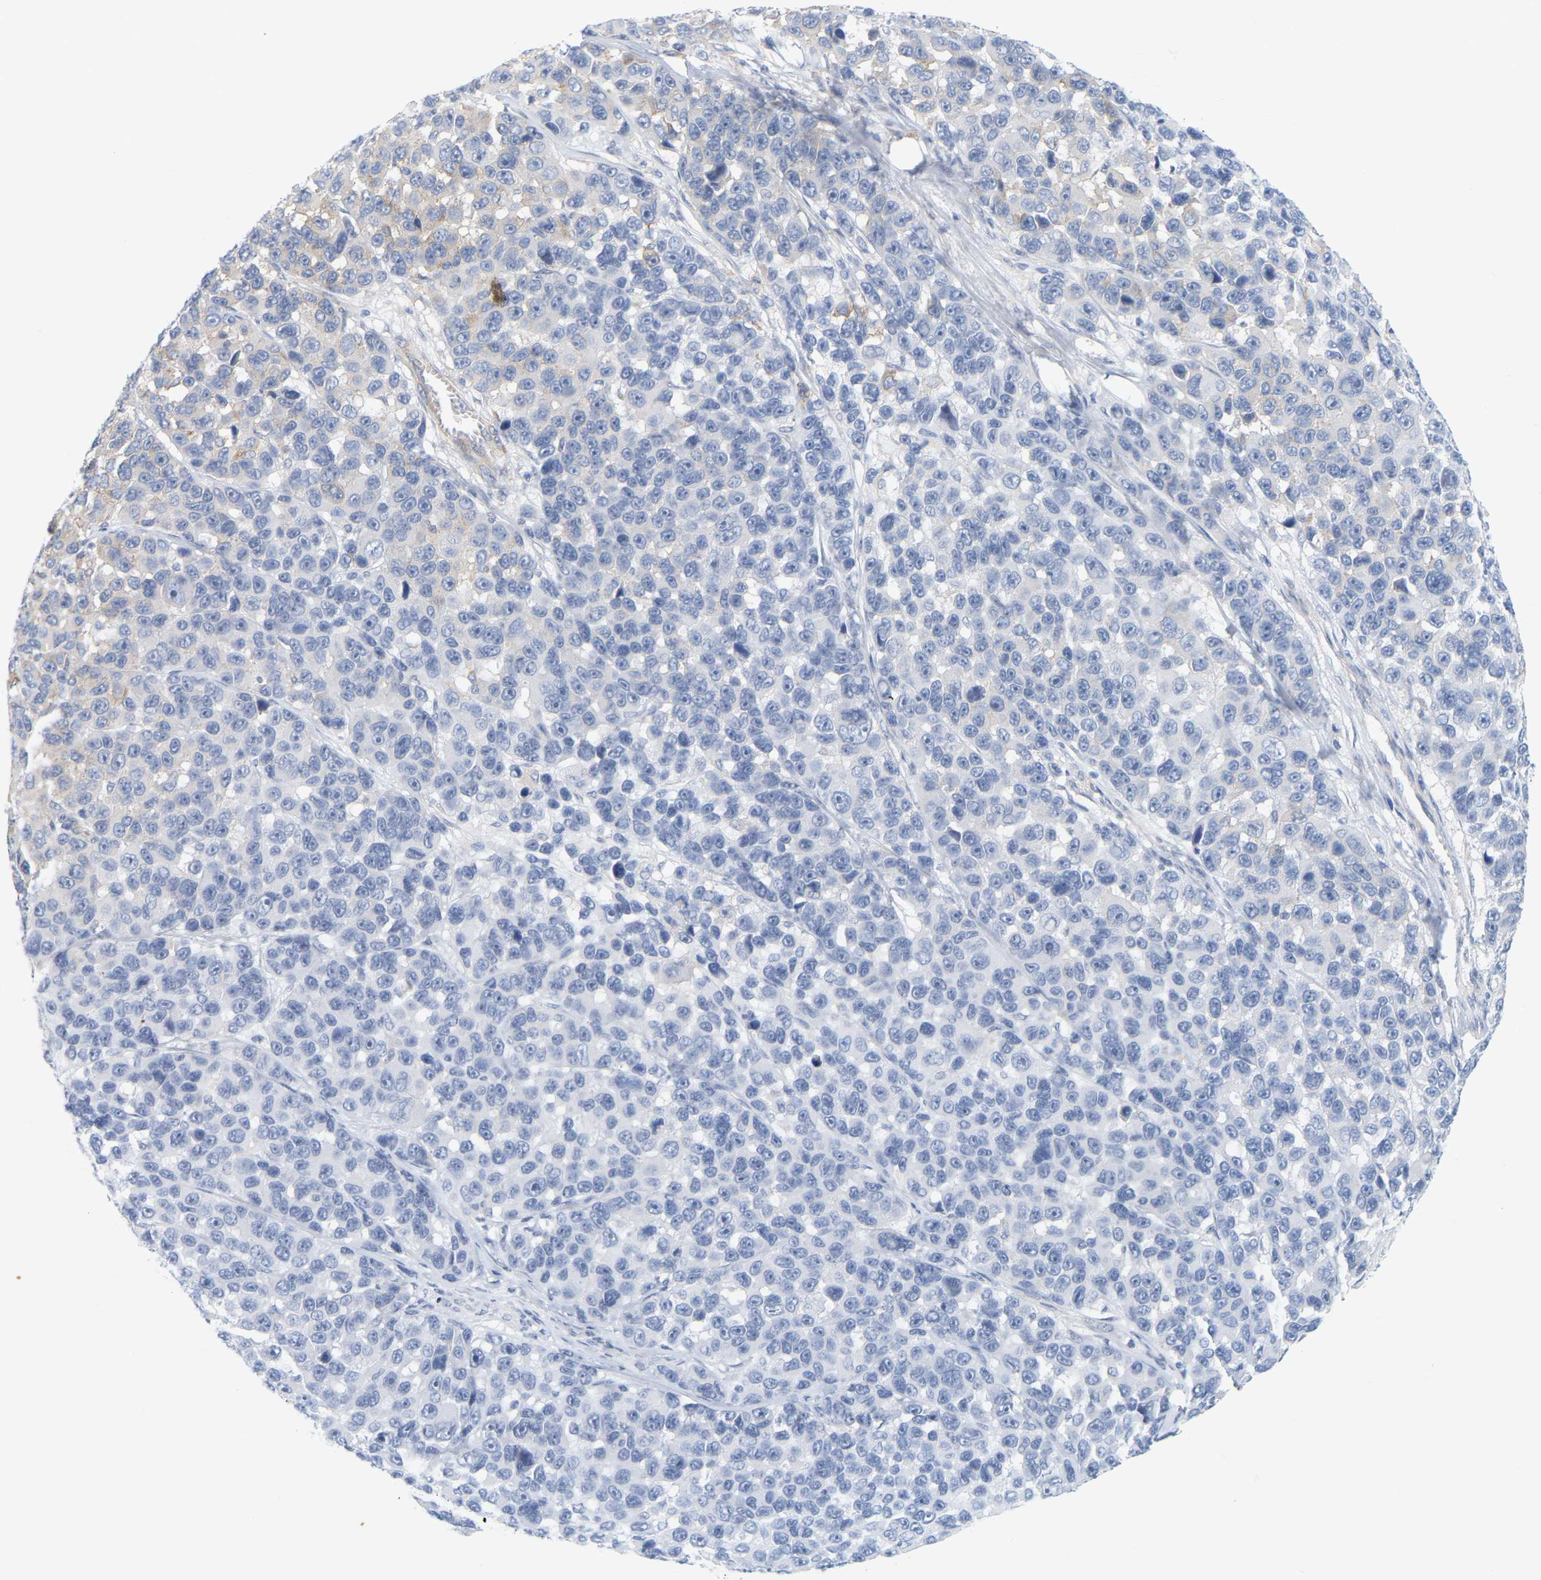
{"staining": {"intensity": "negative", "quantity": "none", "location": "none"}, "tissue": "melanoma", "cell_type": "Tumor cells", "image_type": "cancer", "snomed": [{"axis": "morphology", "description": "Malignant melanoma, NOS"}, {"axis": "topography", "description": "Skin"}], "caption": "Photomicrograph shows no significant protein staining in tumor cells of malignant melanoma. (DAB (3,3'-diaminobenzidine) immunohistochemistry with hematoxylin counter stain).", "gene": "RAPH1", "patient": {"sex": "male", "age": 53}}